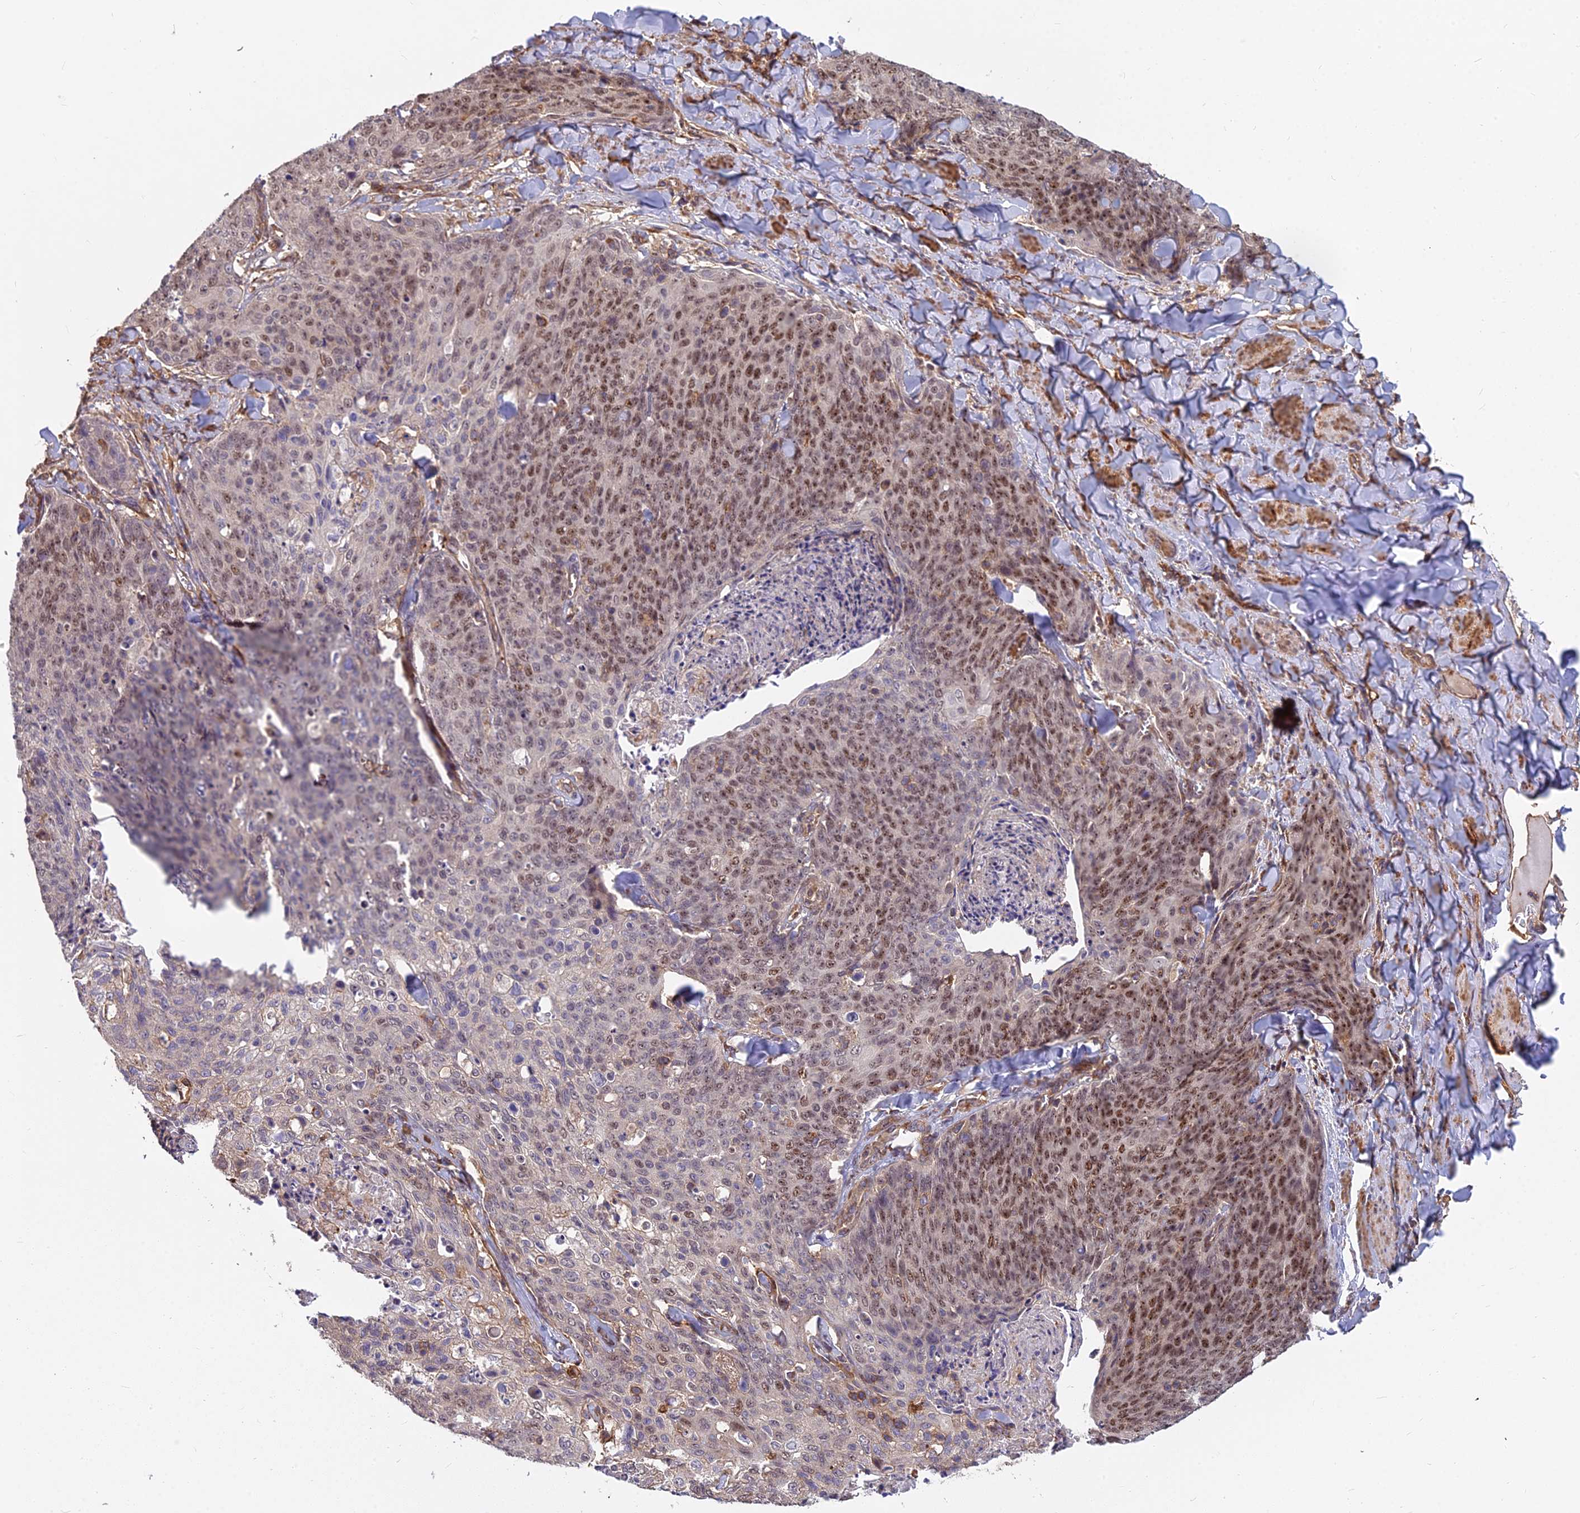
{"staining": {"intensity": "moderate", "quantity": "25%-75%", "location": "nuclear"}, "tissue": "skin cancer", "cell_type": "Tumor cells", "image_type": "cancer", "snomed": [{"axis": "morphology", "description": "Squamous cell carcinoma, NOS"}, {"axis": "topography", "description": "Skin"}, {"axis": "topography", "description": "Vulva"}], "caption": "A high-resolution photomicrograph shows IHC staining of squamous cell carcinoma (skin), which reveals moderate nuclear expression in approximately 25%-75% of tumor cells.", "gene": "TCEA3", "patient": {"sex": "female", "age": 85}}